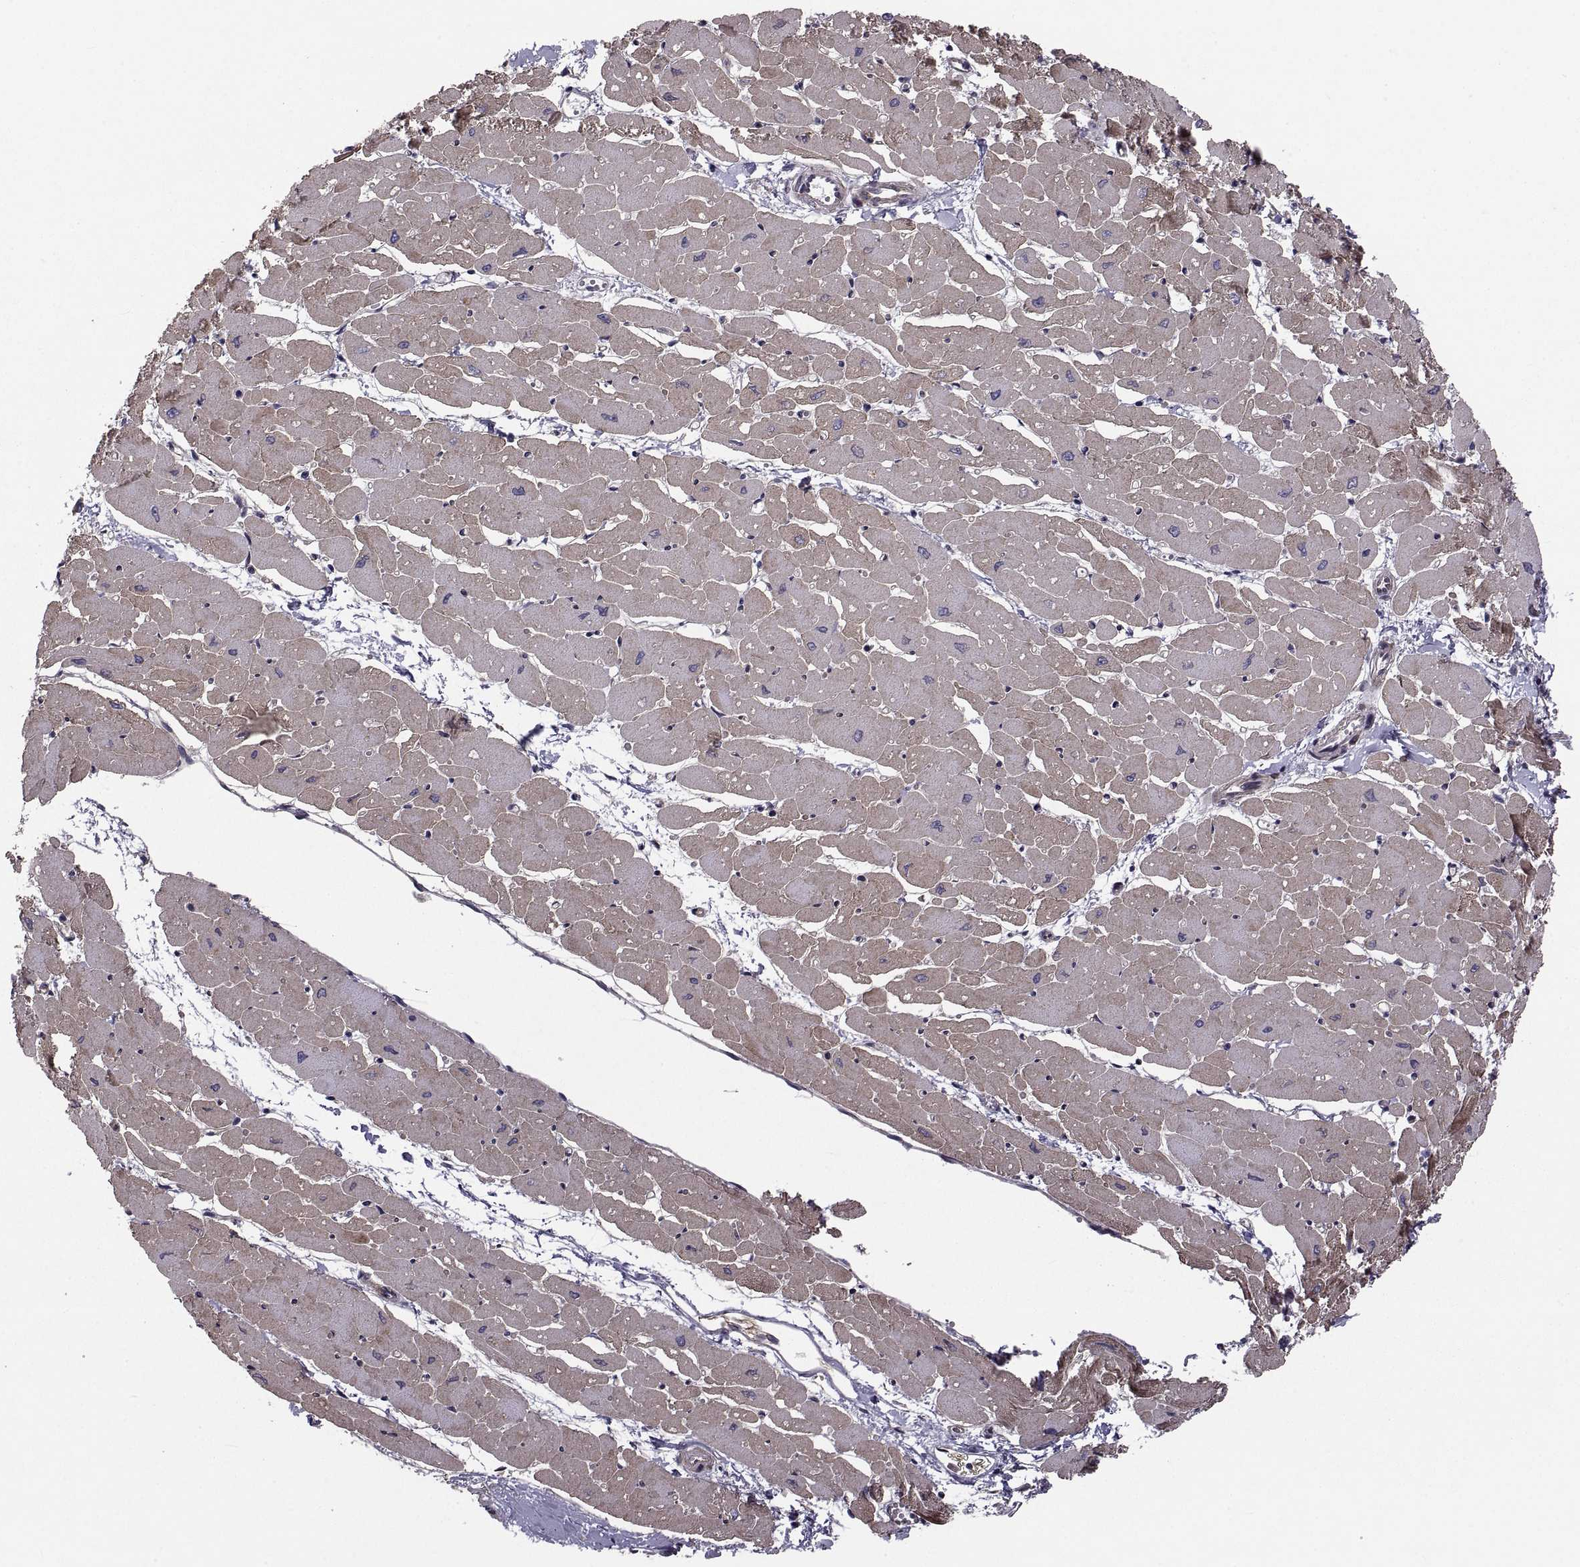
{"staining": {"intensity": "moderate", "quantity": "25%-75%", "location": "cytoplasmic/membranous"}, "tissue": "heart muscle", "cell_type": "Cardiomyocytes", "image_type": "normal", "snomed": [{"axis": "morphology", "description": "Normal tissue, NOS"}, {"axis": "topography", "description": "Heart"}], "caption": "The immunohistochemical stain labels moderate cytoplasmic/membranous positivity in cardiomyocytes of normal heart muscle.", "gene": "PMM2", "patient": {"sex": "male", "age": 57}}